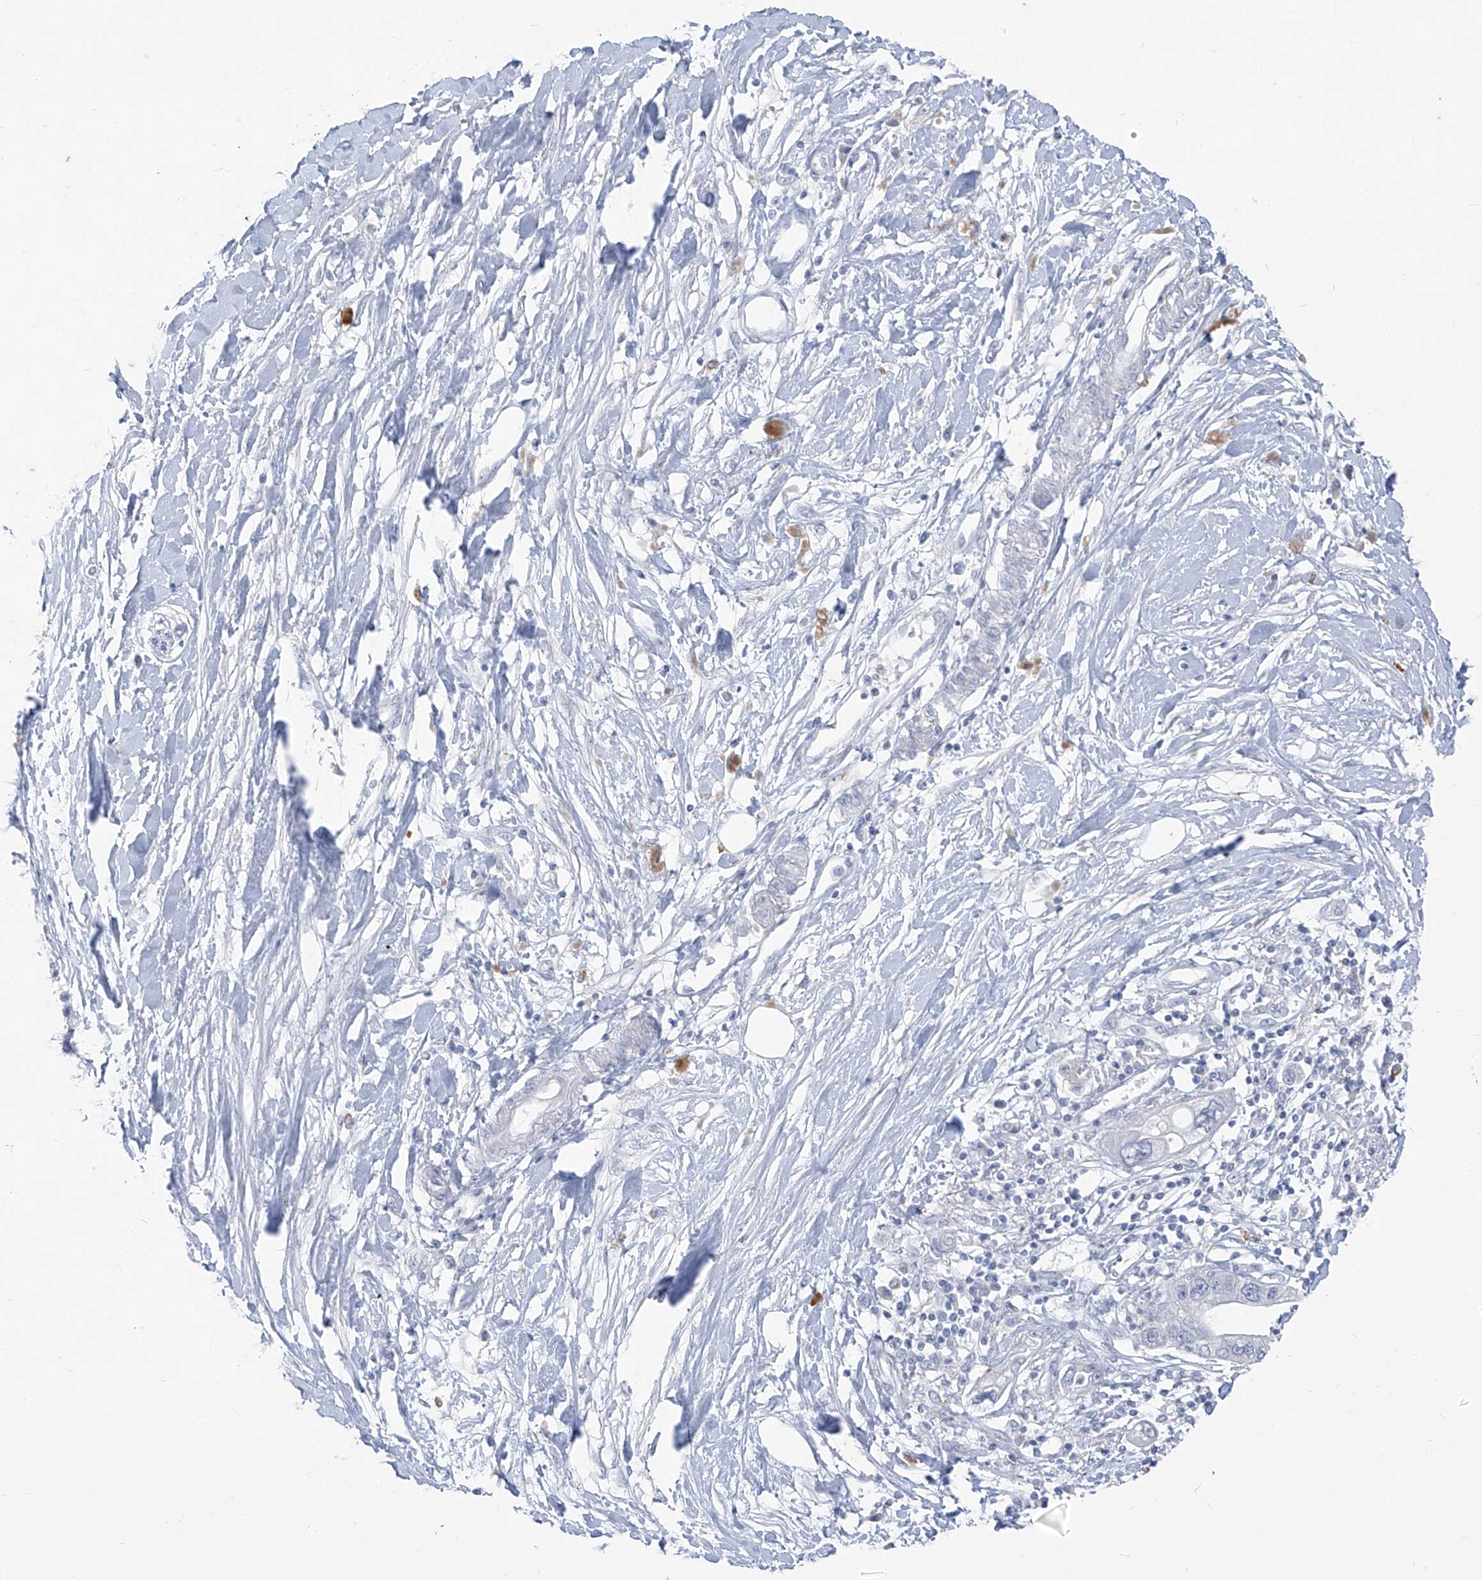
{"staining": {"intensity": "negative", "quantity": "none", "location": "none"}, "tissue": "pancreatic cancer", "cell_type": "Tumor cells", "image_type": "cancer", "snomed": [{"axis": "morphology", "description": "Adenocarcinoma, NOS"}, {"axis": "topography", "description": "Pancreas"}], "caption": "High magnification brightfield microscopy of pancreatic cancer (adenocarcinoma) stained with DAB (brown) and counterstained with hematoxylin (blue): tumor cells show no significant staining.", "gene": "CX3CR1", "patient": {"sex": "male", "age": 56}}